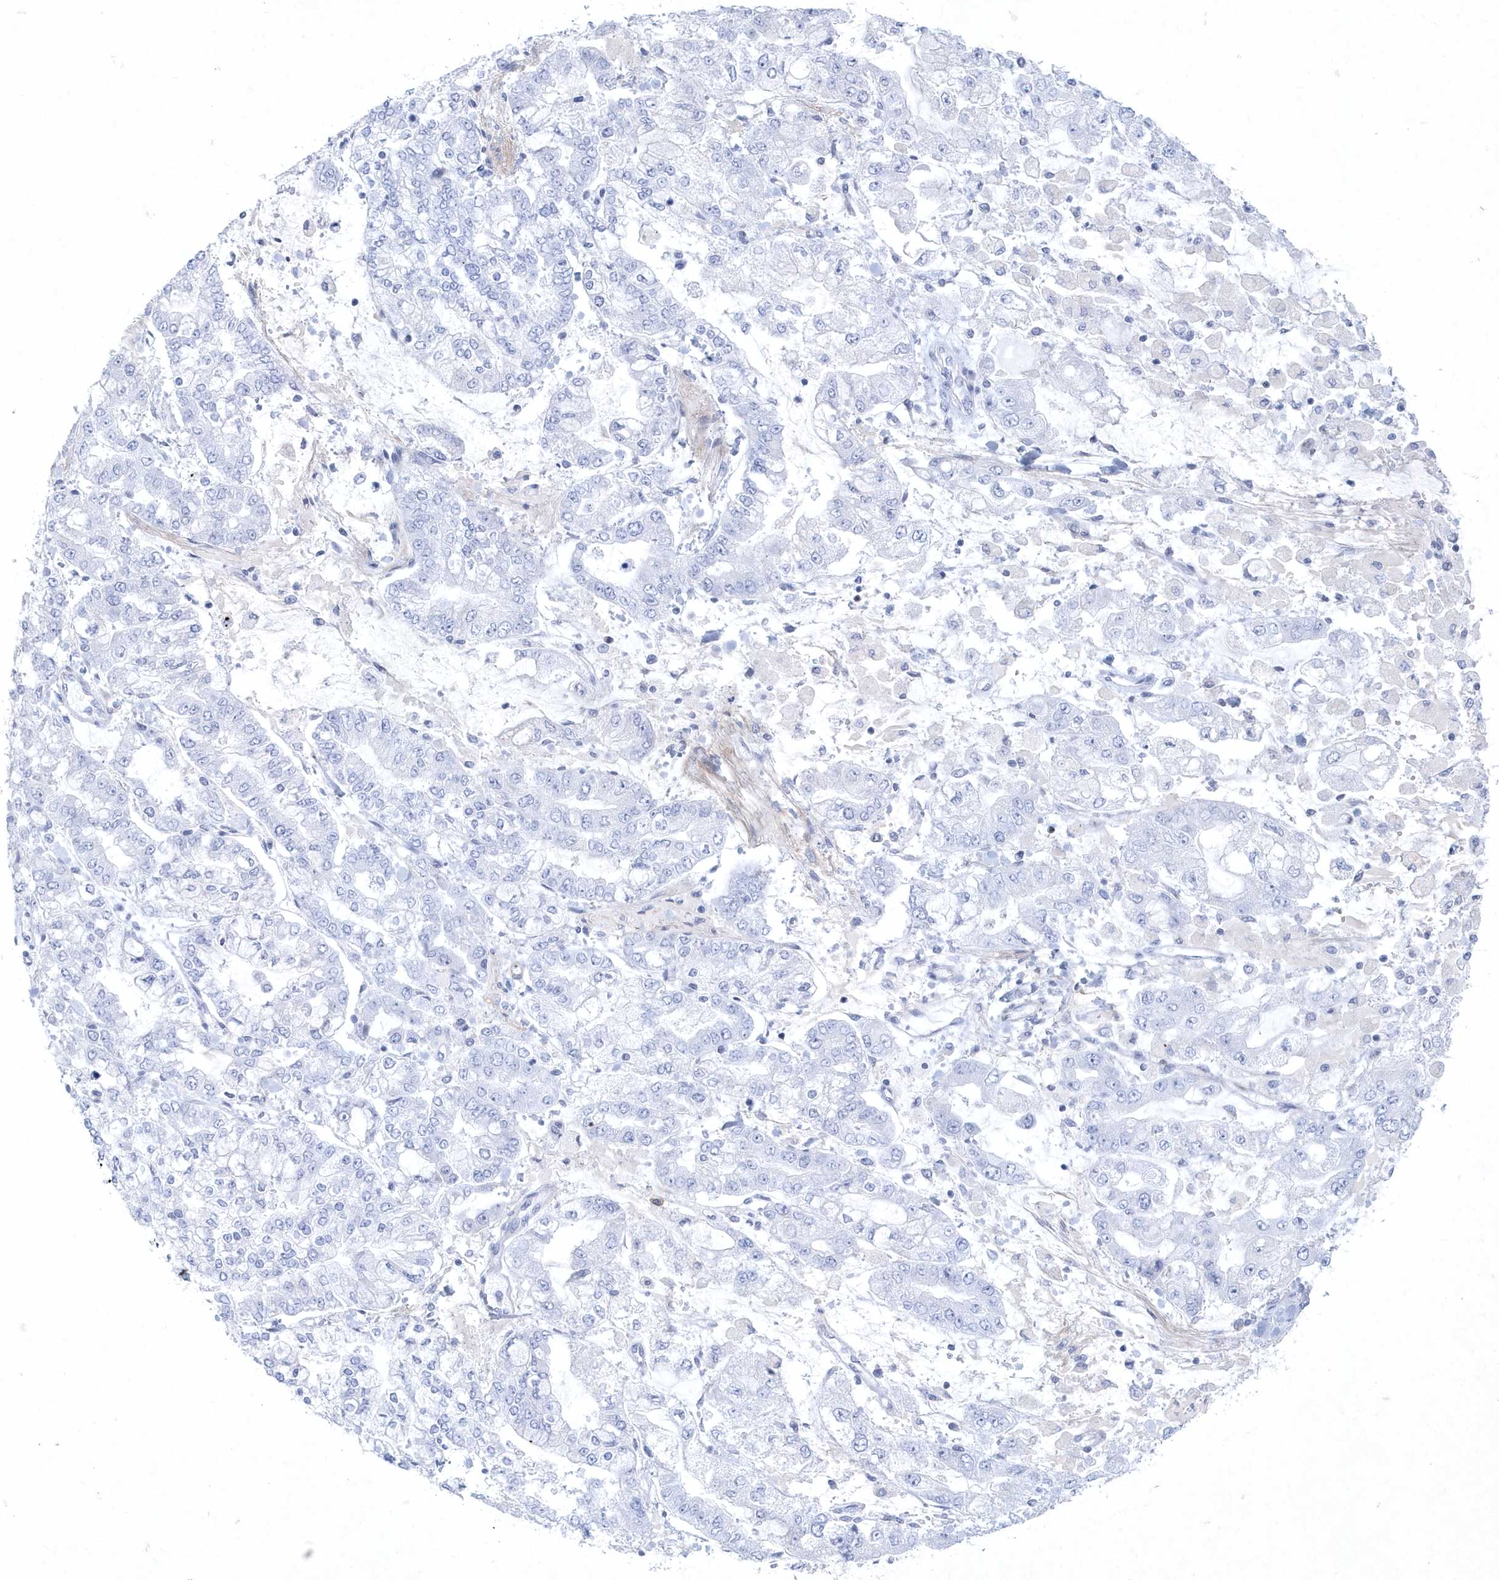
{"staining": {"intensity": "negative", "quantity": "none", "location": "none"}, "tissue": "stomach cancer", "cell_type": "Tumor cells", "image_type": "cancer", "snomed": [{"axis": "morphology", "description": "Normal tissue, NOS"}, {"axis": "morphology", "description": "Adenocarcinoma, NOS"}, {"axis": "topography", "description": "Stomach, upper"}, {"axis": "topography", "description": "Stomach"}], "caption": "Tumor cells show no significant positivity in adenocarcinoma (stomach).", "gene": "DCLRE1A", "patient": {"sex": "male", "age": 76}}